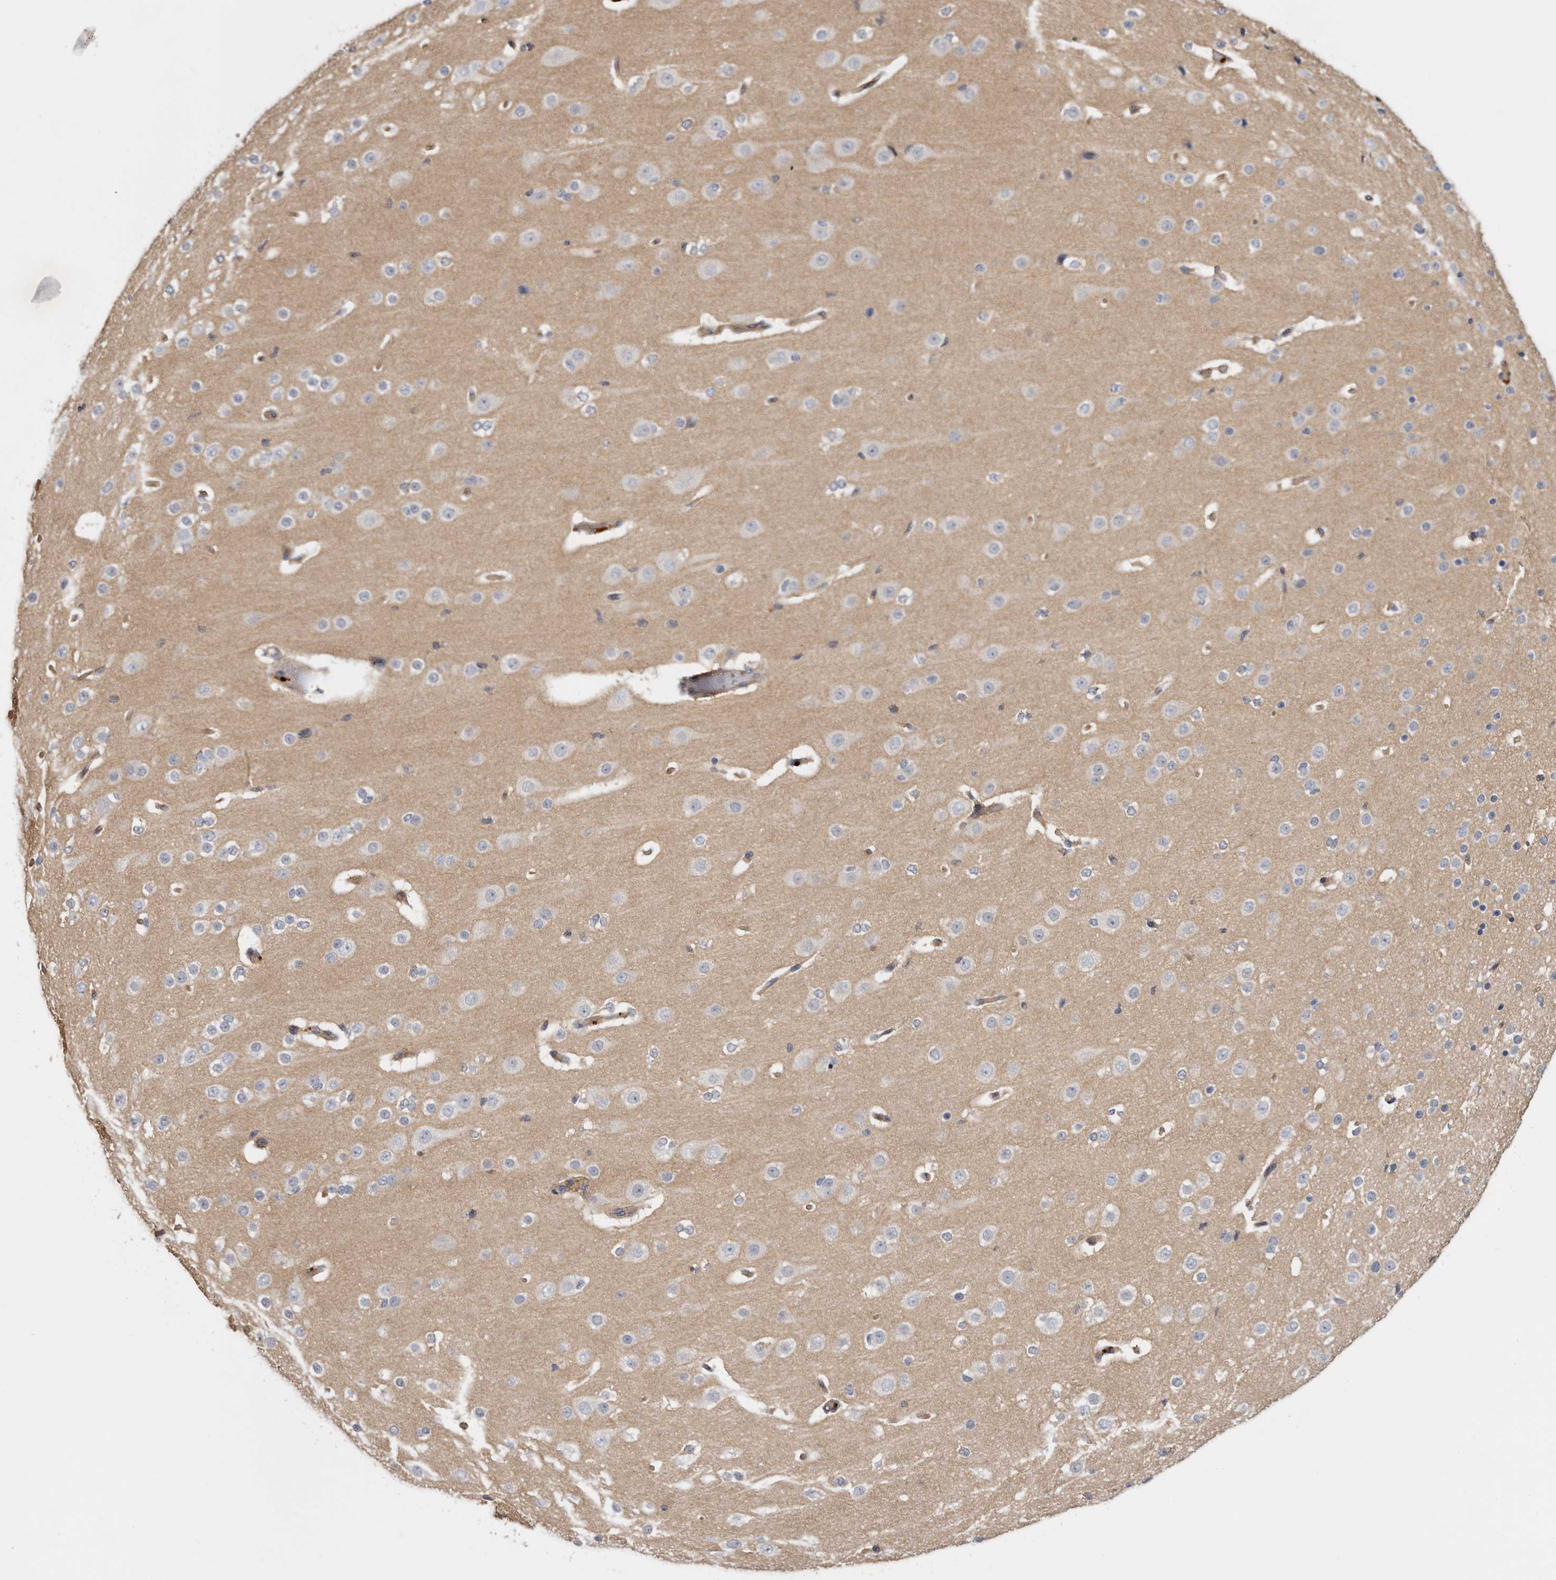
{"staining": {"intensity": "moderate", "quantity": ">75%", "location": "cytoplasmic/membranous"}, "tissue": "cerebral cortex", "cell_type": "Endothelial cells", "image_type": "normal", "snomed": [{"axis": "morphology", "description": "Normal tissue, NOS"}, {"axis": "morphology", "description": "Developmental malformation"}, {"axis": "topography", "description": "Cerebral cortex"}], "caption": "A photomicrograph showing moderate cytoplasmic/membranous positivity in approximately >75% of endothelial cells in unremarkable cerebral cortex, as visualized by brown immunohistochemical staining.", "gene": "INKA2", "patient": {"sex": "female", "age": 30}}